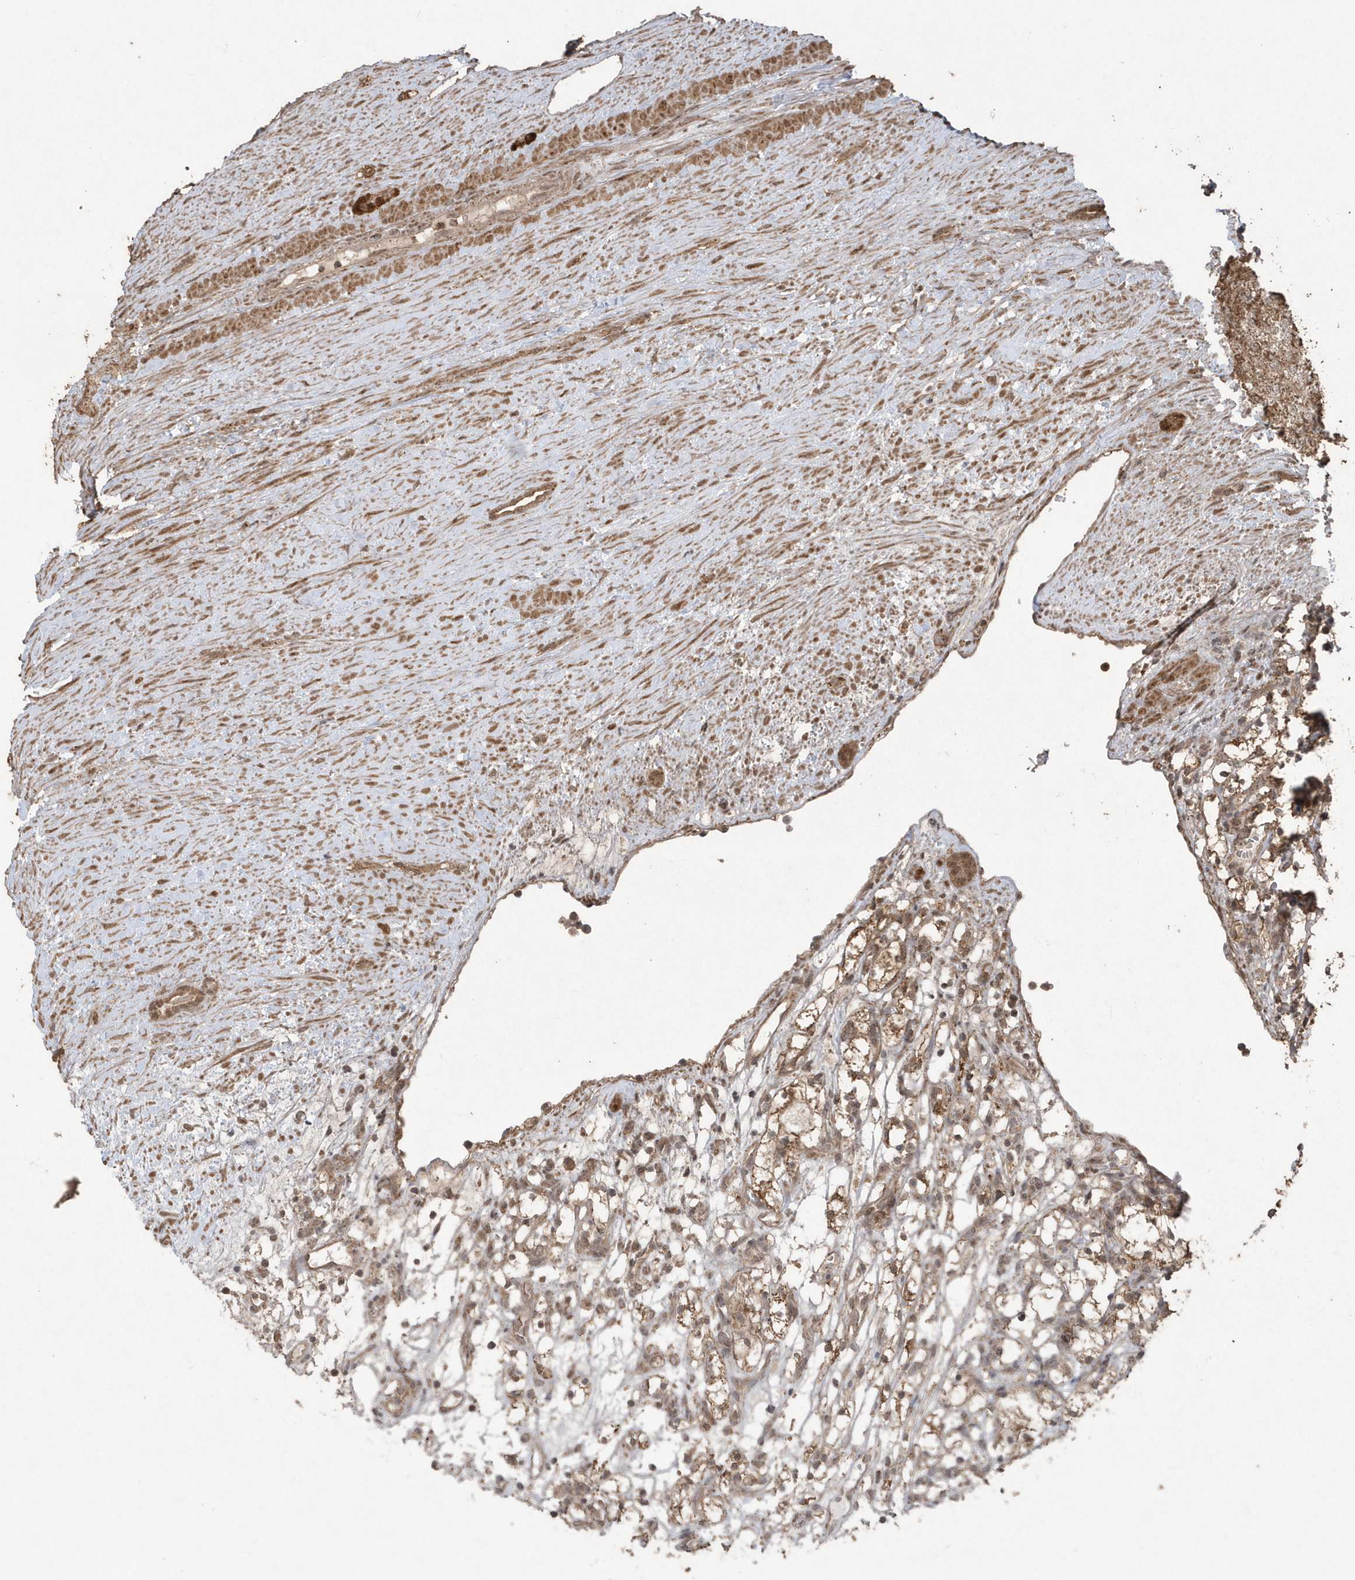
{"staining": {"intensity": "moderate", "quantity": ">75%", "location": "cytoplasmic/membranous"}, "tissue": "renal cancer", "cell_type": "Tumor cells", "image_type": "cancer", "snomed": [{"axis": "morphology", "description": "Adenocarcinoma, NOS"}, {"axis": "topography", "description": "Kidney"}], "caption": "Immunohistochemistry of adenocarcinoma (renal) exhibits medium levels of moderate cytoplasmic/membranous expression in about >75% of tumor cells.", "gene": "PAXBP1", "patient": {"sex": "female", "age": 69}}